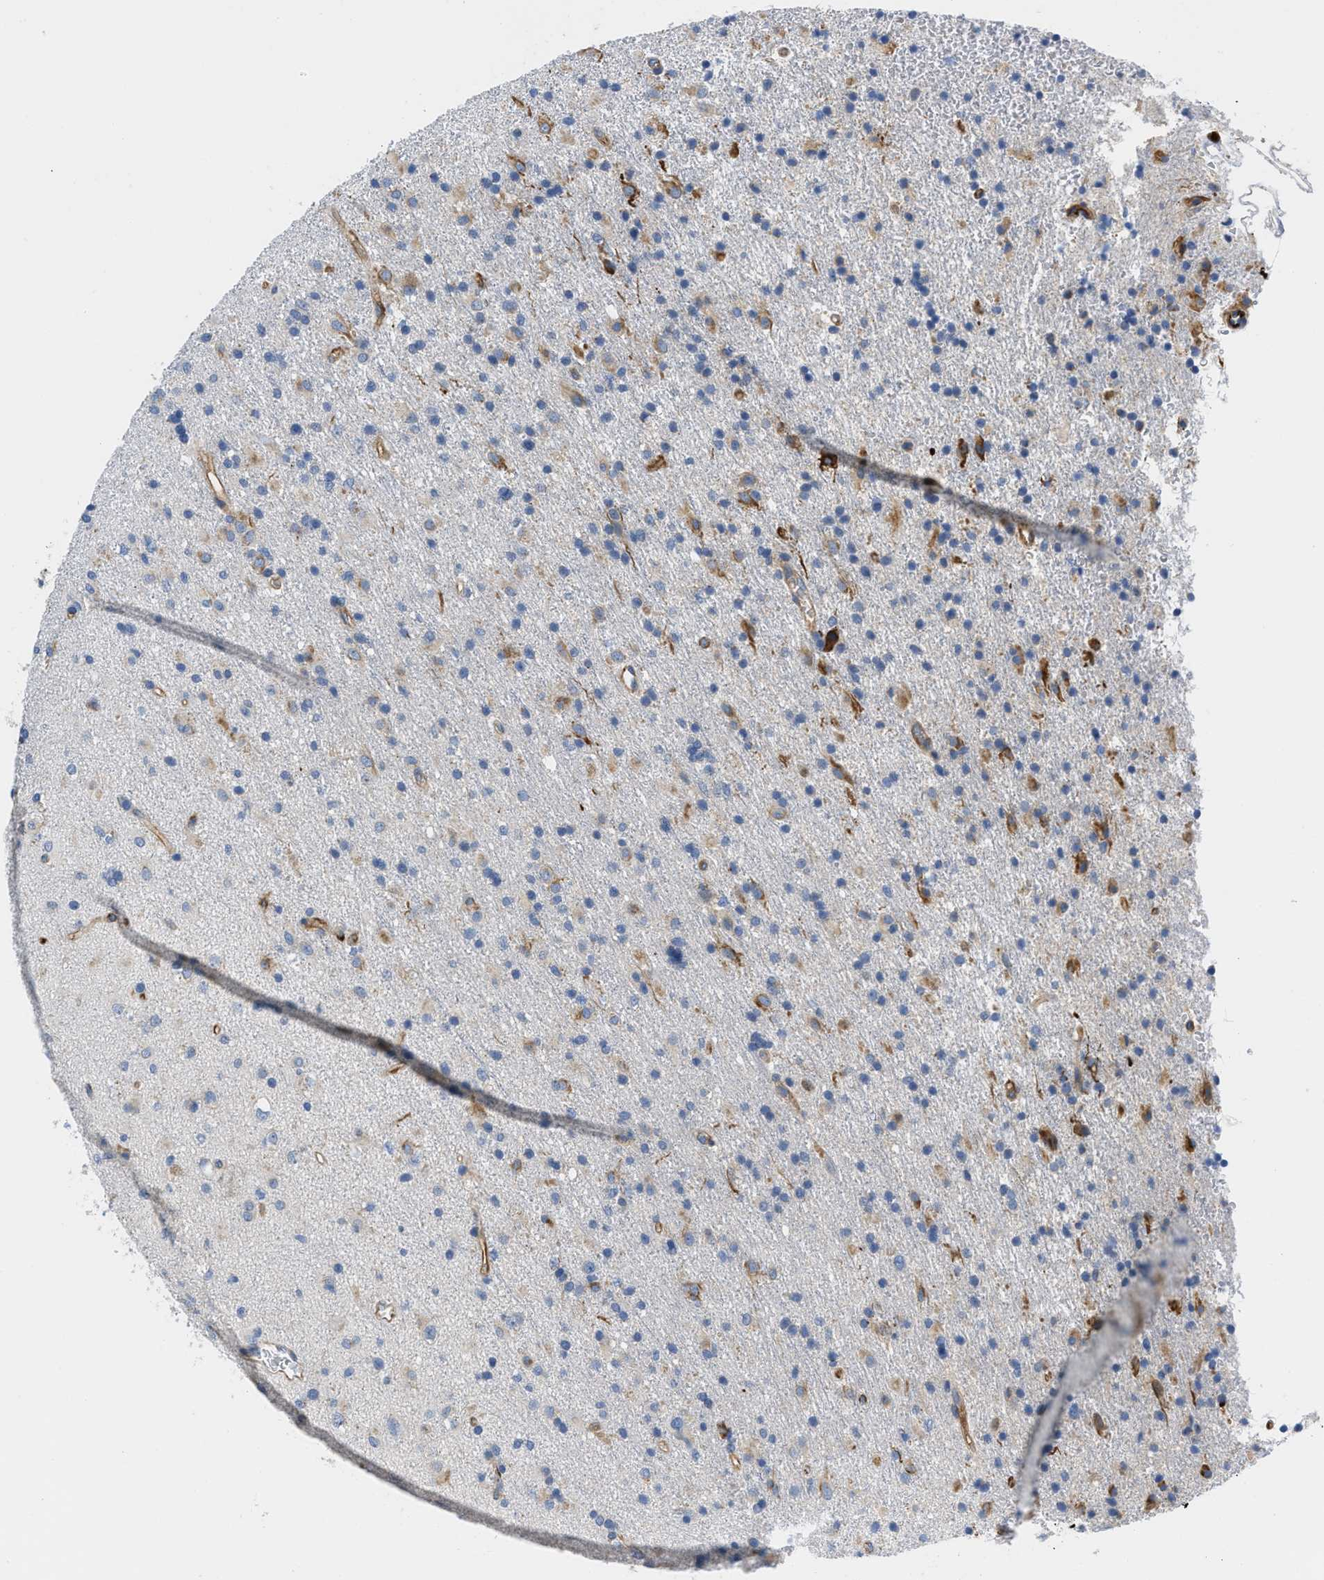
{"staining": {"intensity": "weak", "quantity": "25%-75%", "location": "cytoplasmic/membranous"}, "tissue": "glioma", "cell_type": "Tumor cells", "image_type": "cancer", "snomed": [{"axis": "morphology", "description": "Glioma, malignant, Low grade"}, {"axis": "topography", "description": "Brain"}], "caption": "IHC micrograph of neoplastic tissue: glioma stained using immunohistochemistry shows low levels of weak protein expression localized specifically in the cytoplasmic/membranous of tumor cells, appearing as a cytoplasmic/membranous brown color.", "gene": "HSPG2", "patient": {"sex": "male", "age": 65}}